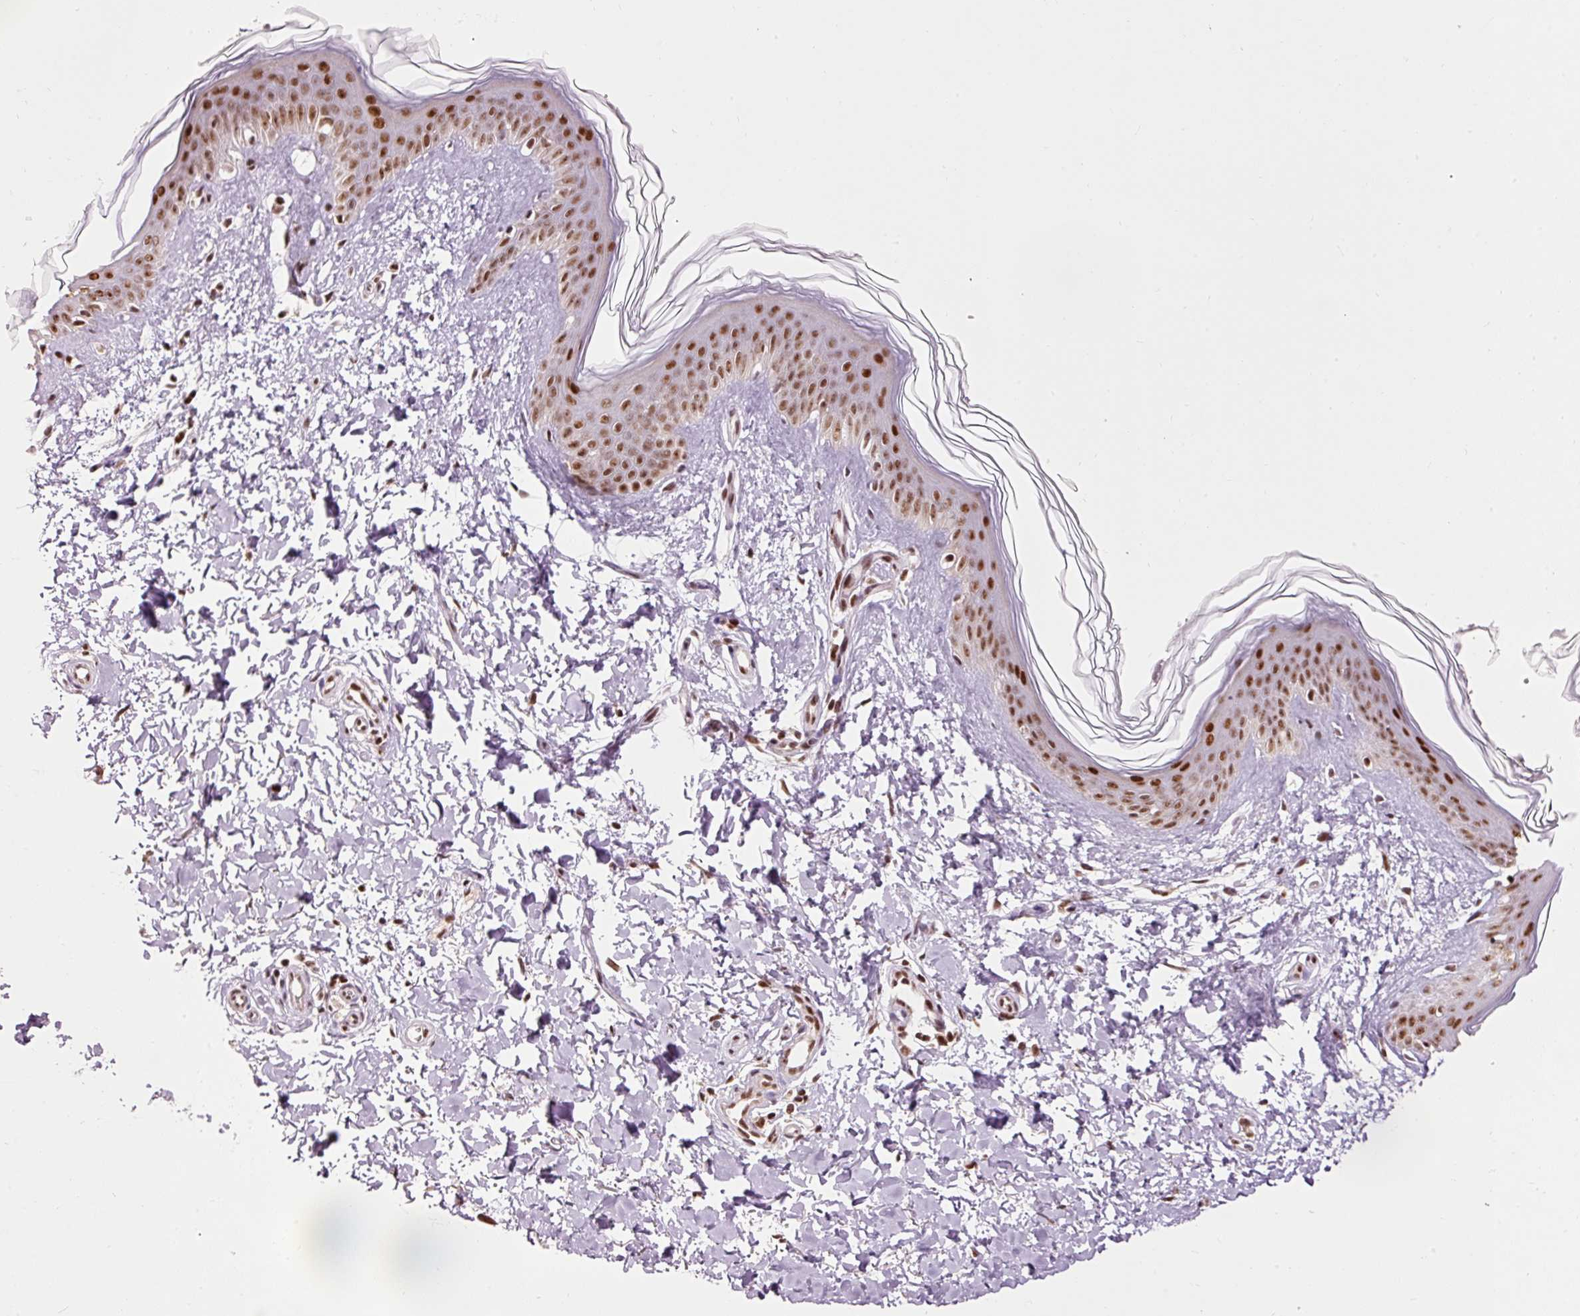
{"staining": {"intensity": "strong", "quantity": ">75%", "location": "nuclear"}, "tissue": "skin", "cell_type": "Fibroblasts", "image_type": "normal", "snomed": [{"axis": "morphology", "description": "Normal tissue, NOS"}, {"axis": "topography", "description": "Skin"}], "caption": "Immunohistochemistry (IHC) histopathology image of benign skin: human skin stained using IHC shows high levels of strong protein expression localized specifically in the nuclear of fibroblasts, appearing as a nuclear brown color.", "gene": "ZBTB44", "patient": {"sex": "female", "age": 41}}